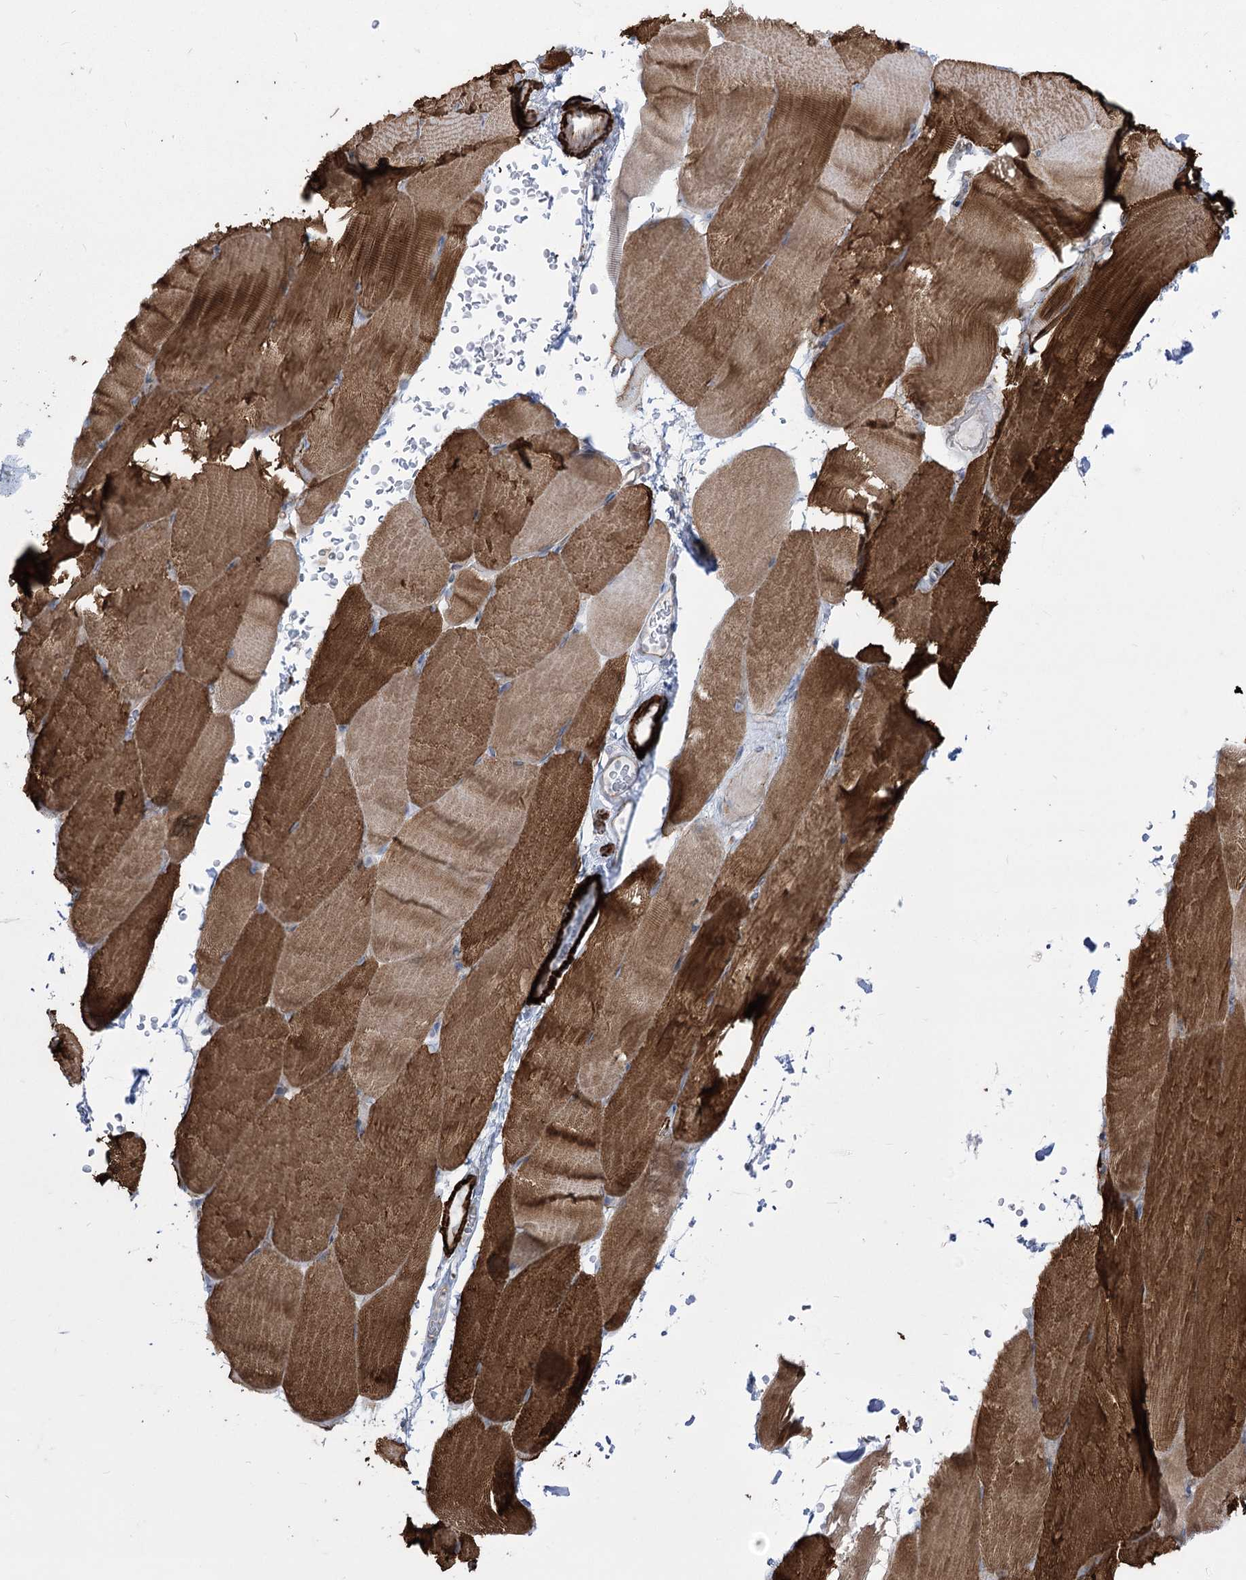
{"staining": {"intensity": "strong", "quantity": "25%-75%", "location": "cytoplasmic/membranous"}, "tissue": "skeletal muscle", "cell_type": "Myocytes", "image_type": "normal", "snomed": [{"axis": "morphology", "description": "Normal tissue, NOS"}, {"axis": "topography", "description": "Skeletal muscle"}, {"axis": "topography", "description": "Parathyroid gland"}], "caption": "A photomicrograph of human skeletal muscle stained for a protein reveals strong cytoplasmic/membranous brown staining in myocytes. The staining was performed using DAB, with brown indicating positive protein expression. Nuclei are stained blue with hematoxylin.", "gene": "PLEKHA5", "patient": {"sex": "female", "age": 37}}